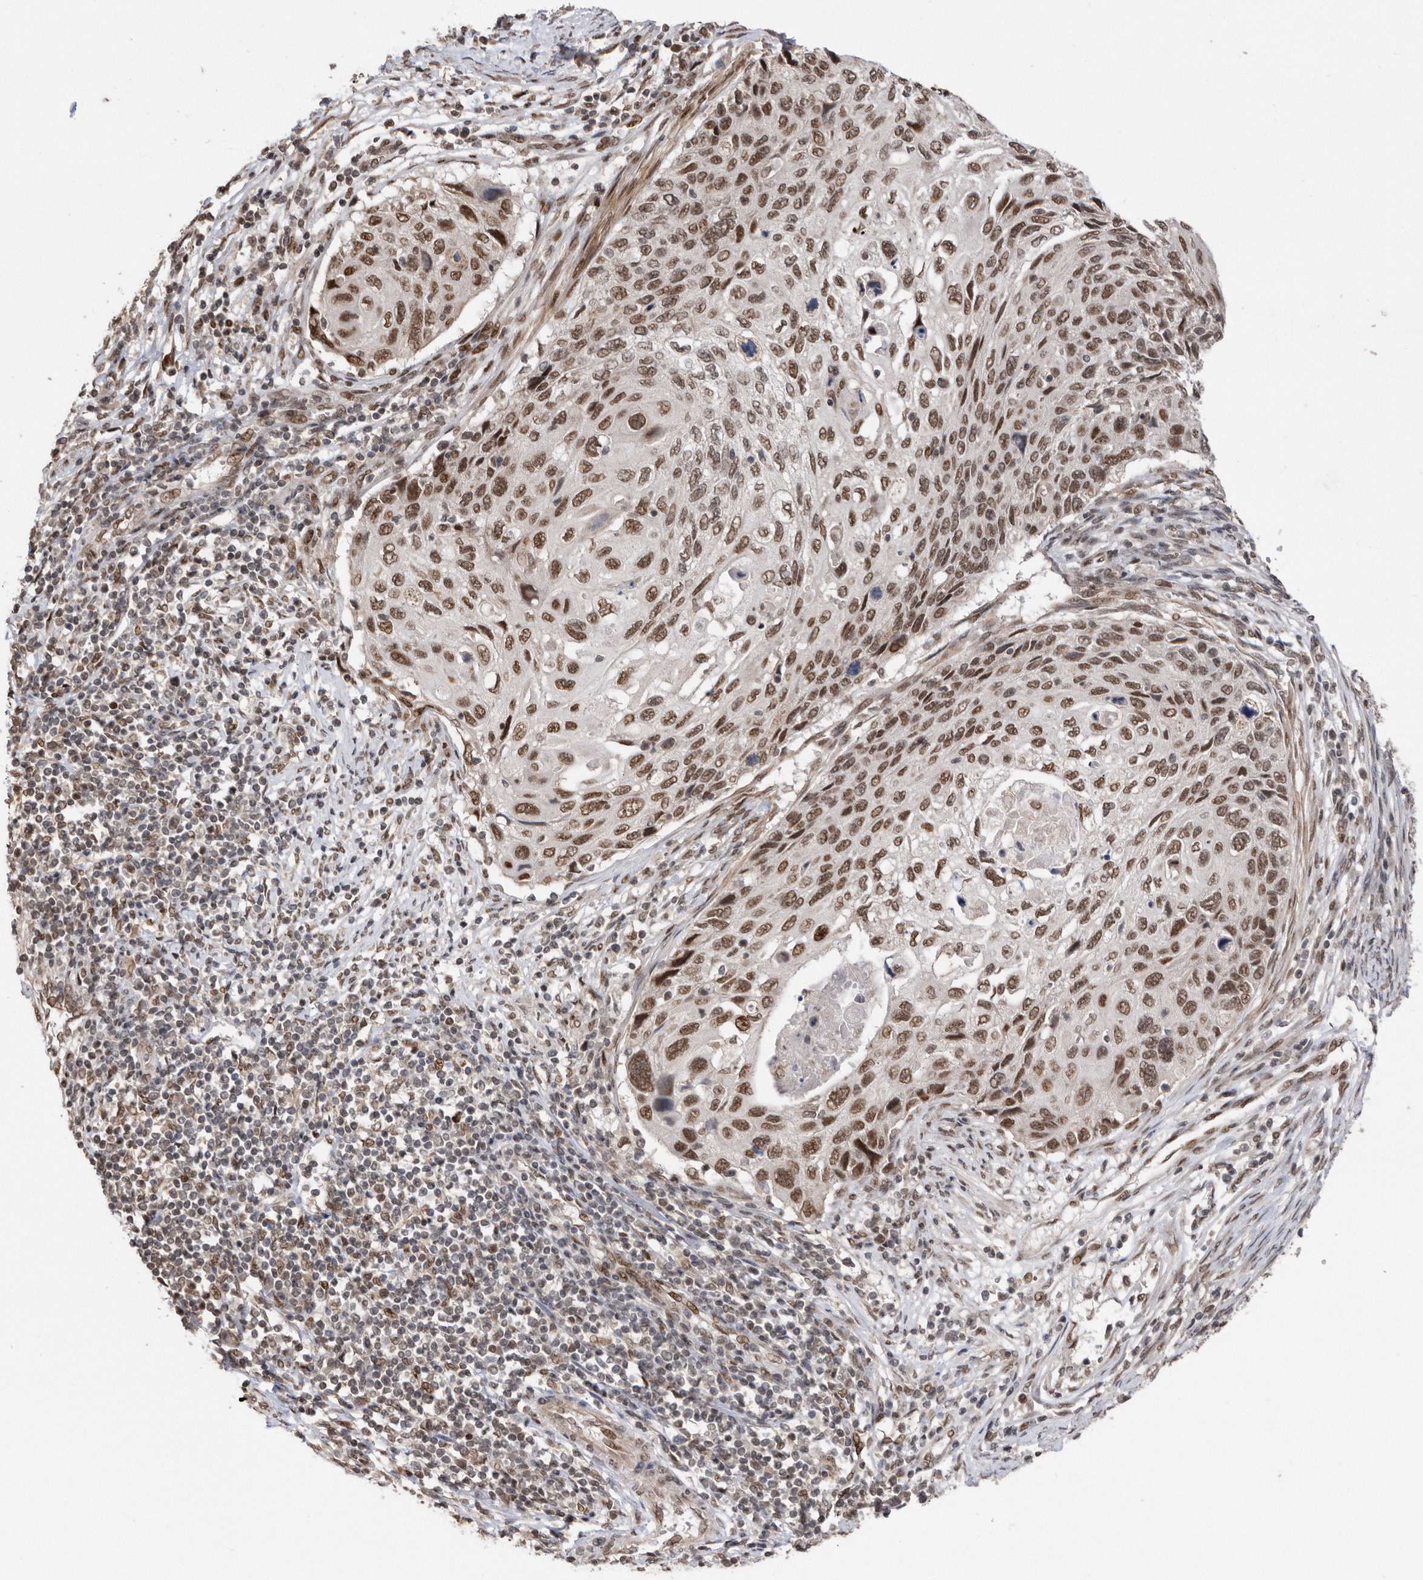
{"staining": {"intensity": "moderate", "quantity": ">75%", "location": "nuclear"}, "tissue": "cervical cancer", "cell_type": "Tumor cells", "image_type": "cancer", "snomed": [{"axis": "morphology", "description": "Squamous cell carcinoma, NOS"}, {"axis": "topography", "description": "Cervix"}], "caption": "This histopathology image exhibits immunohistochemistry staining of cervical cancer (squamous cell carcinoma), with medium moderate nuclear expression in about >75% of tumor cells.", "gene": "TDRD3", "patient": {"sex": "female", "age": 70}}